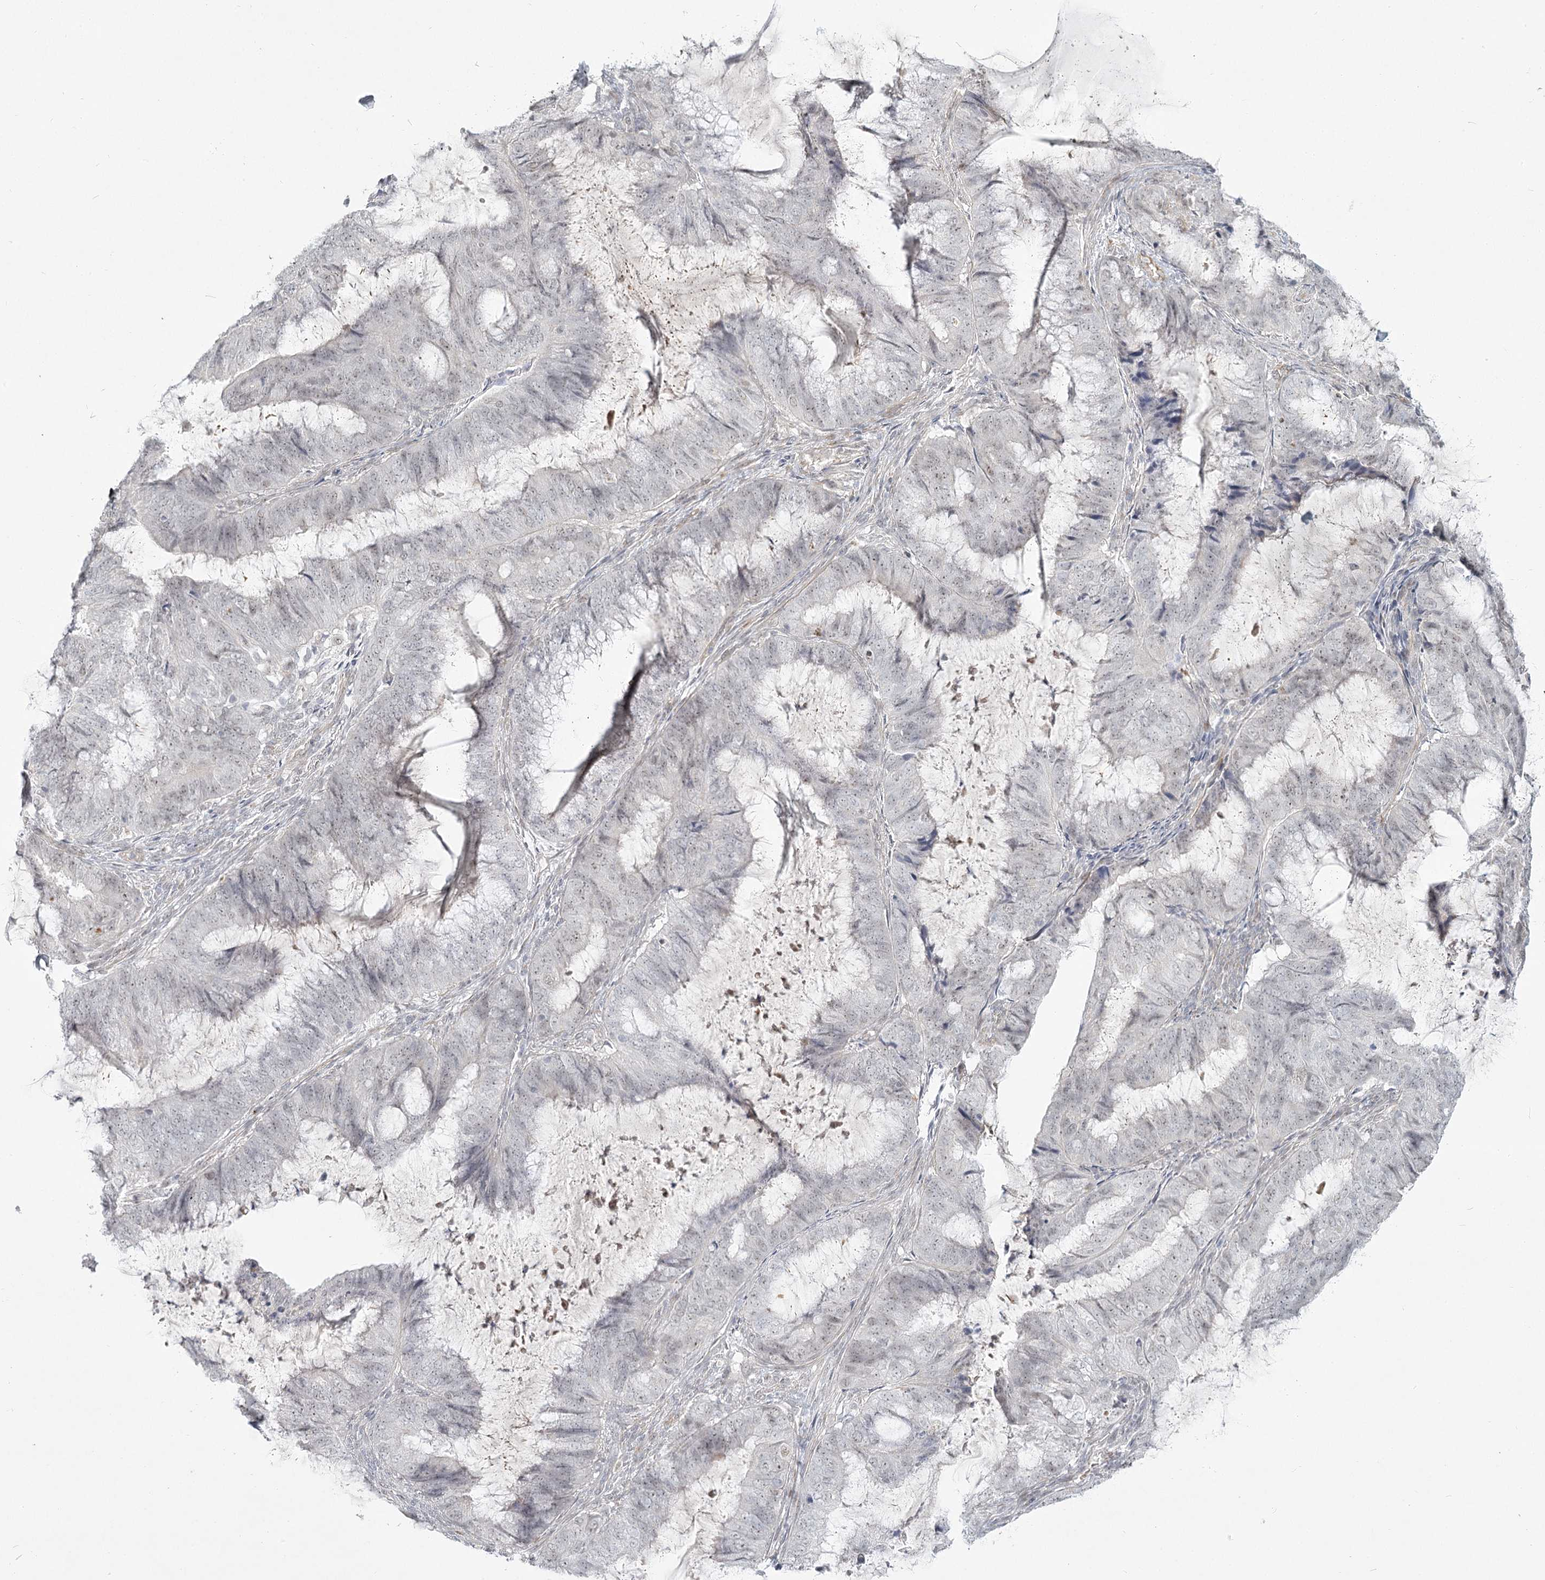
{"staining": {"intensity": "negative", "quantity": "none", "location": "none"}, "tissue": "endometrial cancer", "cell_type": "Tumor cells", "image_type": "cancer", "snomed": [{"axis": "morphology", "description": "Adenocarcinoma, NOS"}, {"axis": "topography", "description": "Endometrium"}], "caption": "High power microscopy image of an IHC image of endometrial adenocarcinoma, revealing no significant expression in tumor cells.", "gene": "EXOSC7", "patient": {"sex": "female", "age": 81}}